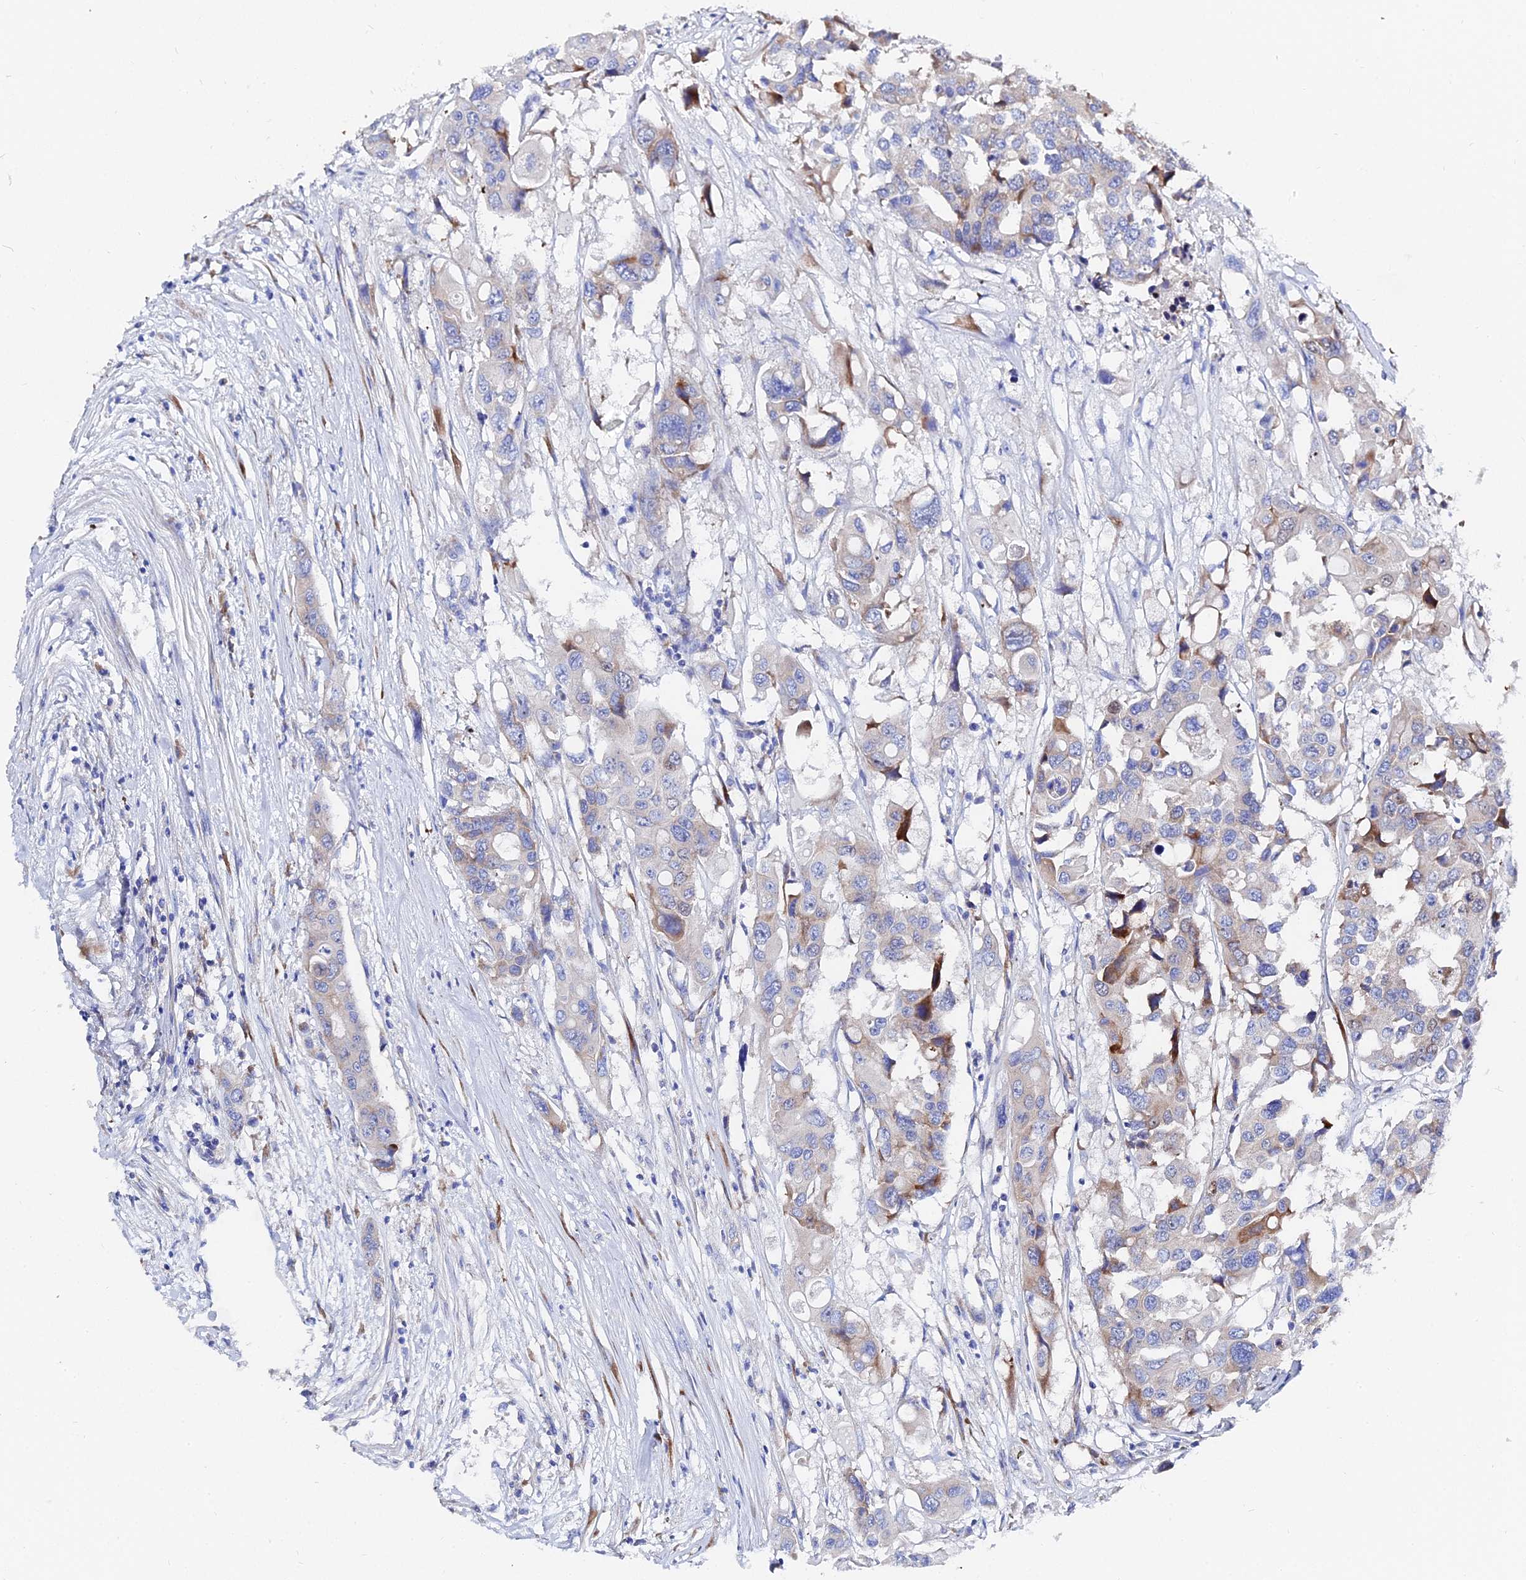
{"staining": {"intensity": "moderate", "quantity": "<25%", "location": "cytoplasmic/membranous"}, "tissue": "colorectal cancer", "cell_type": "Tumor cells", "image_type": "cancer", "snomed": [{"axis": "morphology", "description": "Adenocarcinoma, NOS"}, {"axis": "topography", "description": "Colon"}], "caption": "Protein expression by IHC displays moderate cytoplasmic/membranous positivity in approximately <25% of tumor cells in colorectal adenocarcinoma.", "gene": "PTTG1", "patient": {"sex": "male", "age": 77}}